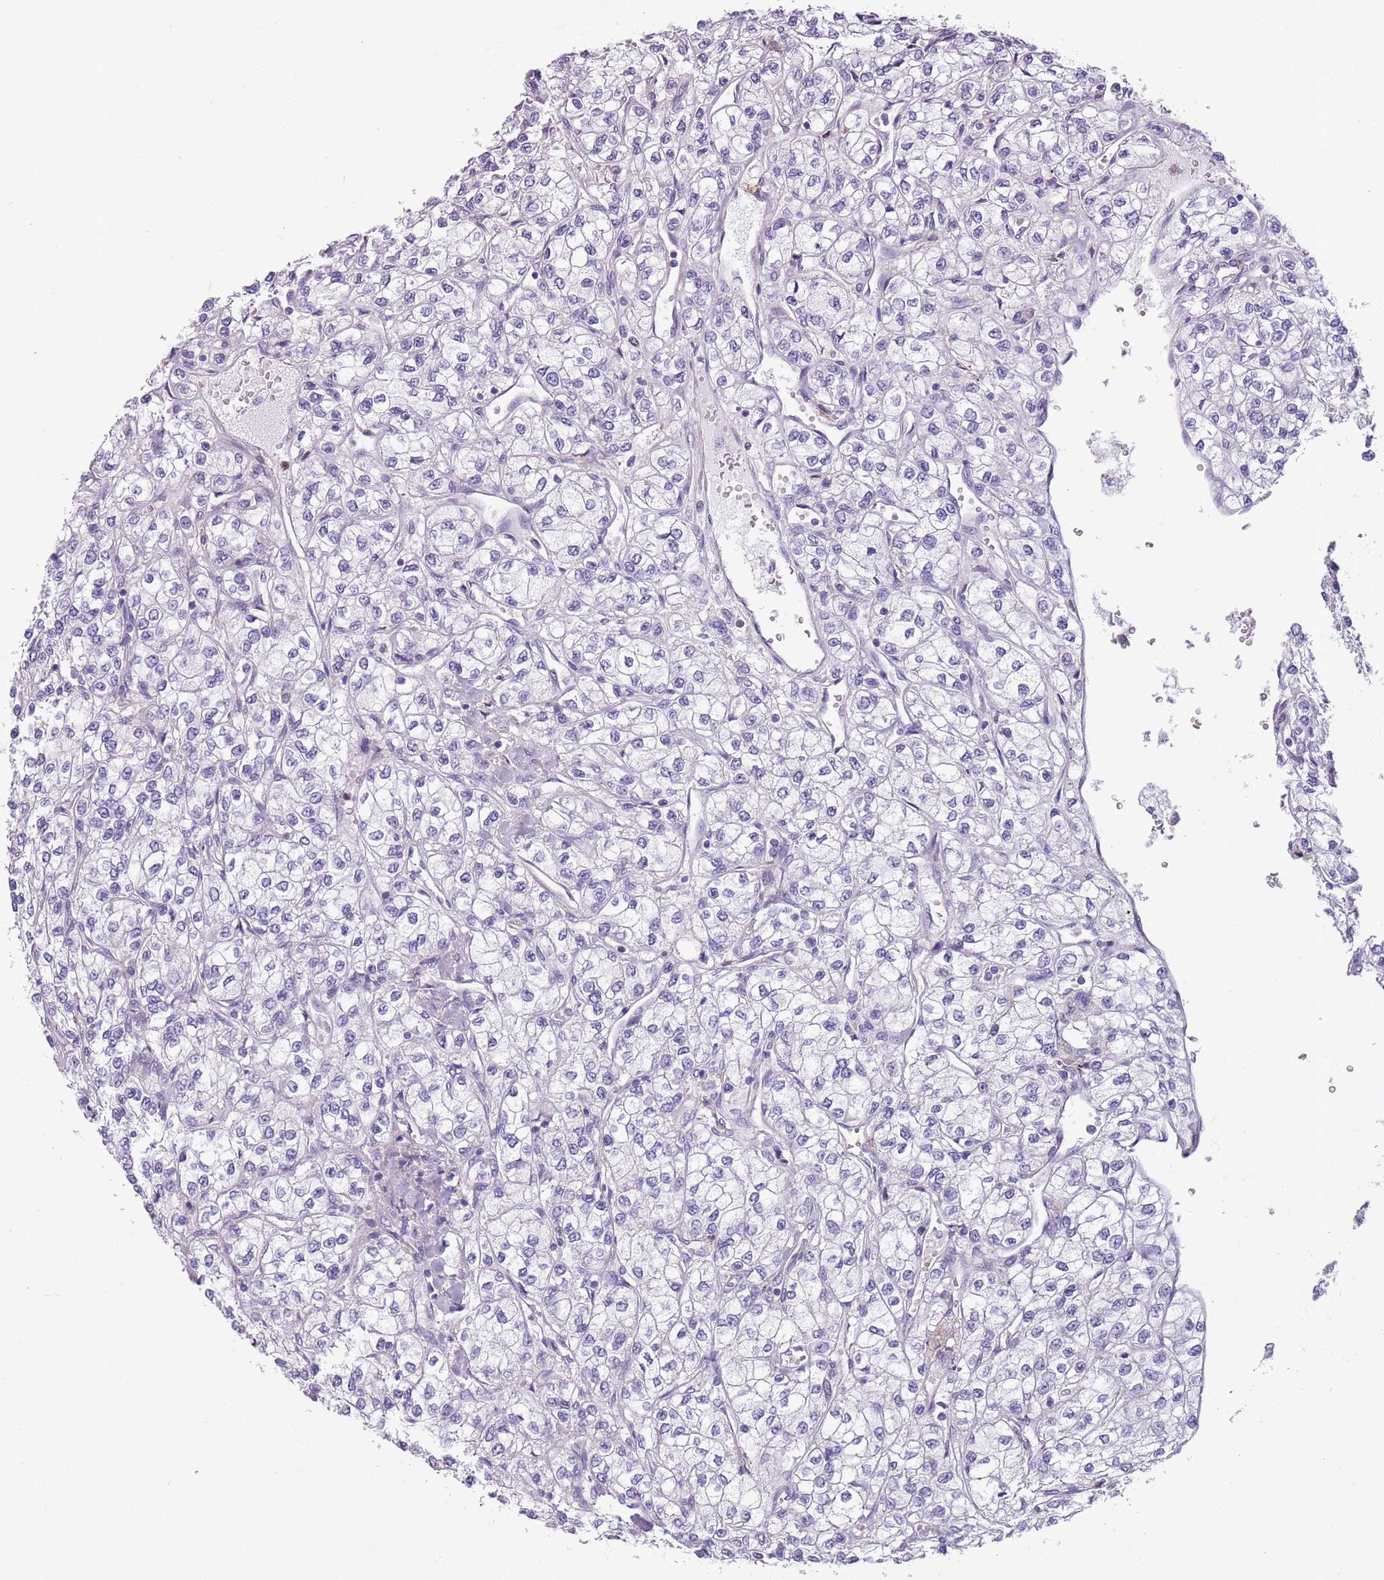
{"staining": {"intensity": "negative", "quantity": "none", "location": "none"}, "tissue": "renal cancer", "cell_type": "Tumor cells", "image_type": "cancer", "snomed": [{"axis": "morphology", "description": "Adenocarcinoma, NOS"}, {"axis": "topography", "description": "Kidney"}], "caption": "Immunohistochemistry of human renal cancer shows no staining in tumor cells.", "gene": "JAML", "patient": {"sex": "male", "age": 80}}